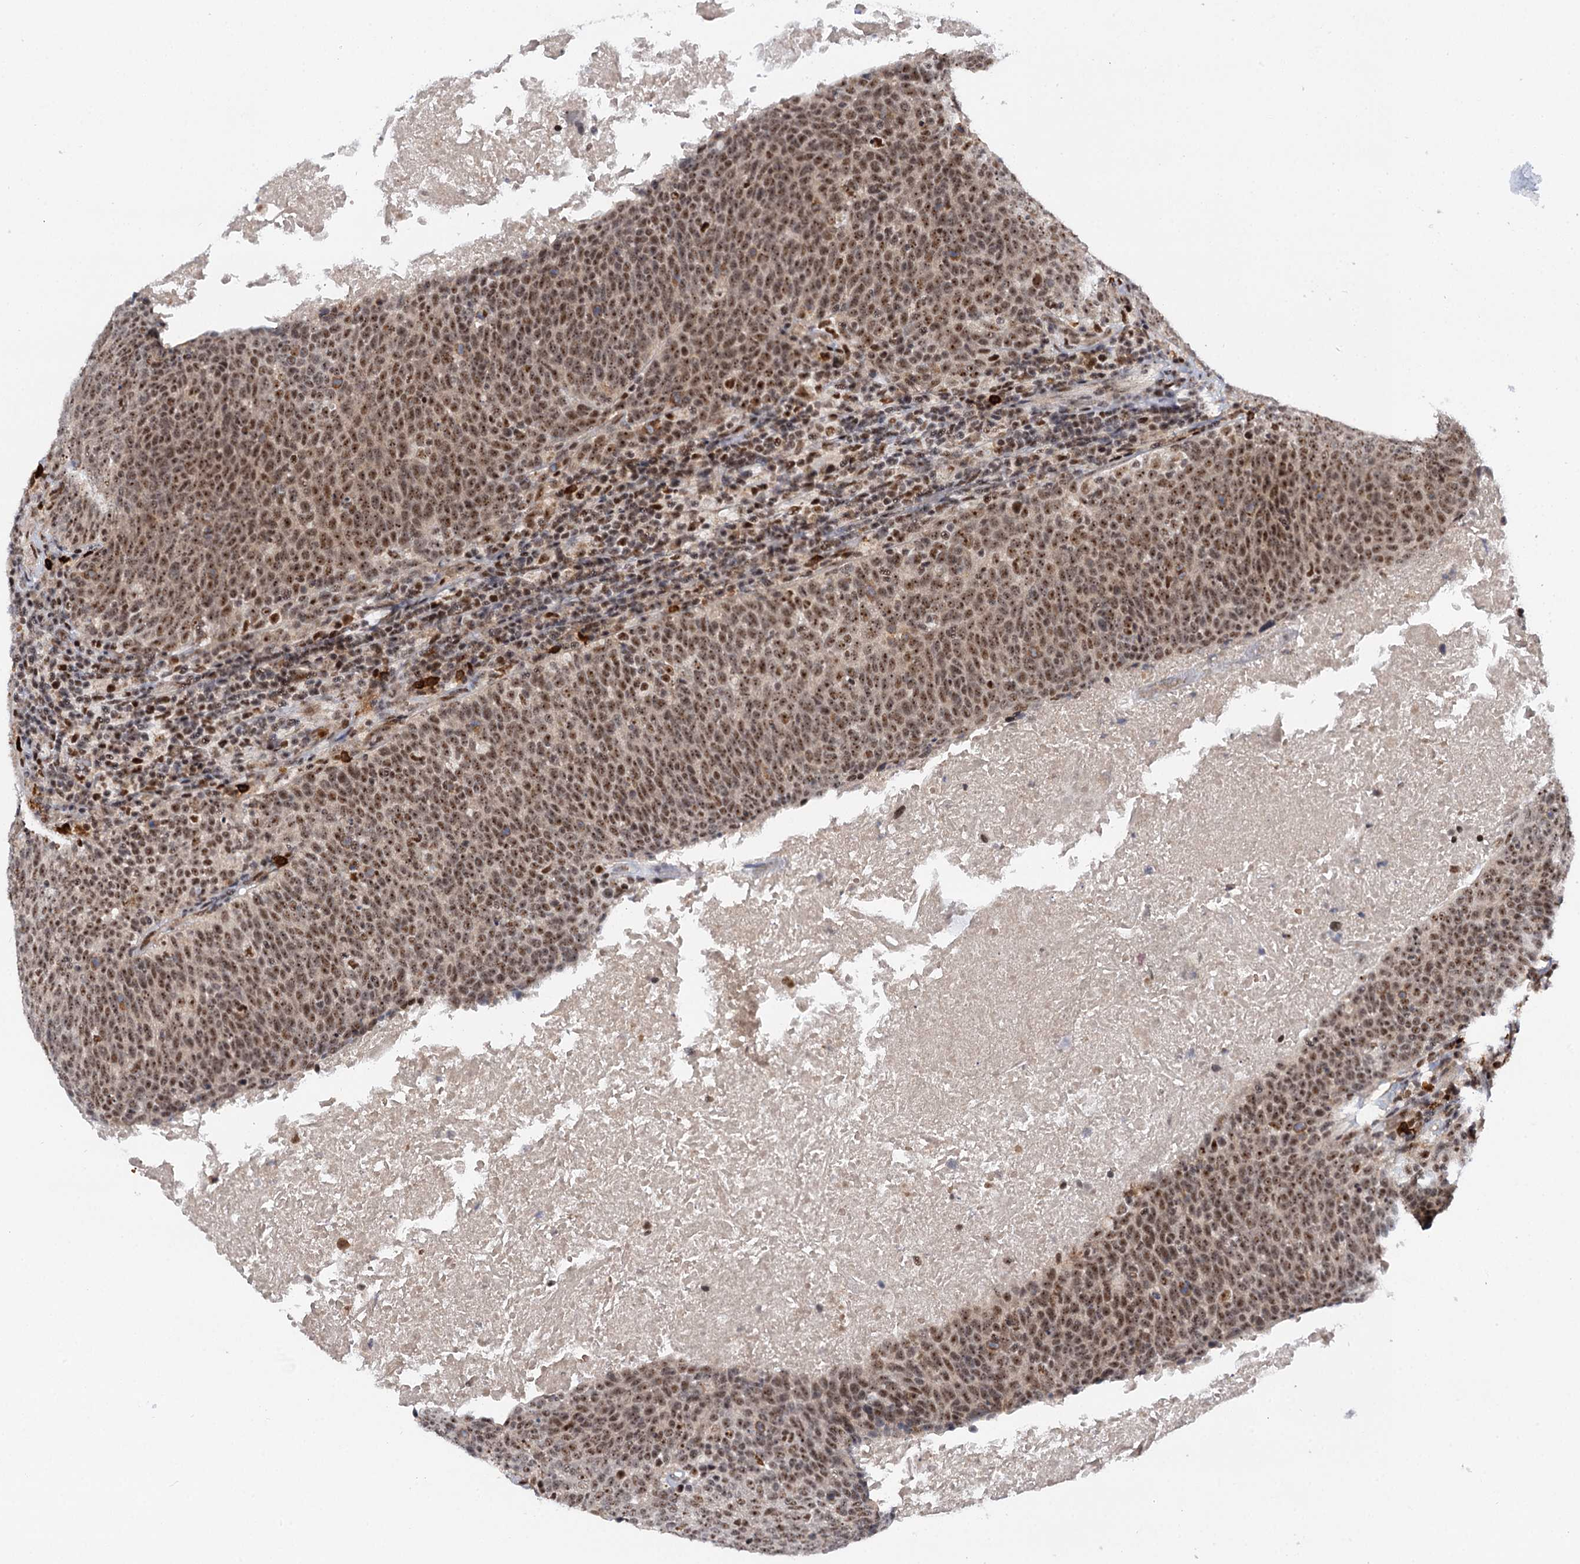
{"staining": {"intensity": "moderate", "quantity": ">75%", "location": "nuclear"}, "tissue": "head and neck cancer", "cell_type": "Tumor cells", "image_type": "cancer", "snomed": [{"axis": "morphology", "description": "Squamous cell carcinoma, NOS"}, {"axis": "morphology", "description": "Squamous cell carcinoma, metastatic, NOS"}, {"axis": "topography", "description": "Lymph node"}, {"axis": "topography", "description": "Head-Neck"}], "caption": "Moderate nuclear protein staining is seen in about >75% of tumor cells in head and neck cancer.", "gene": "BUD13", "patient": {"sex": "male", "age": 62}}